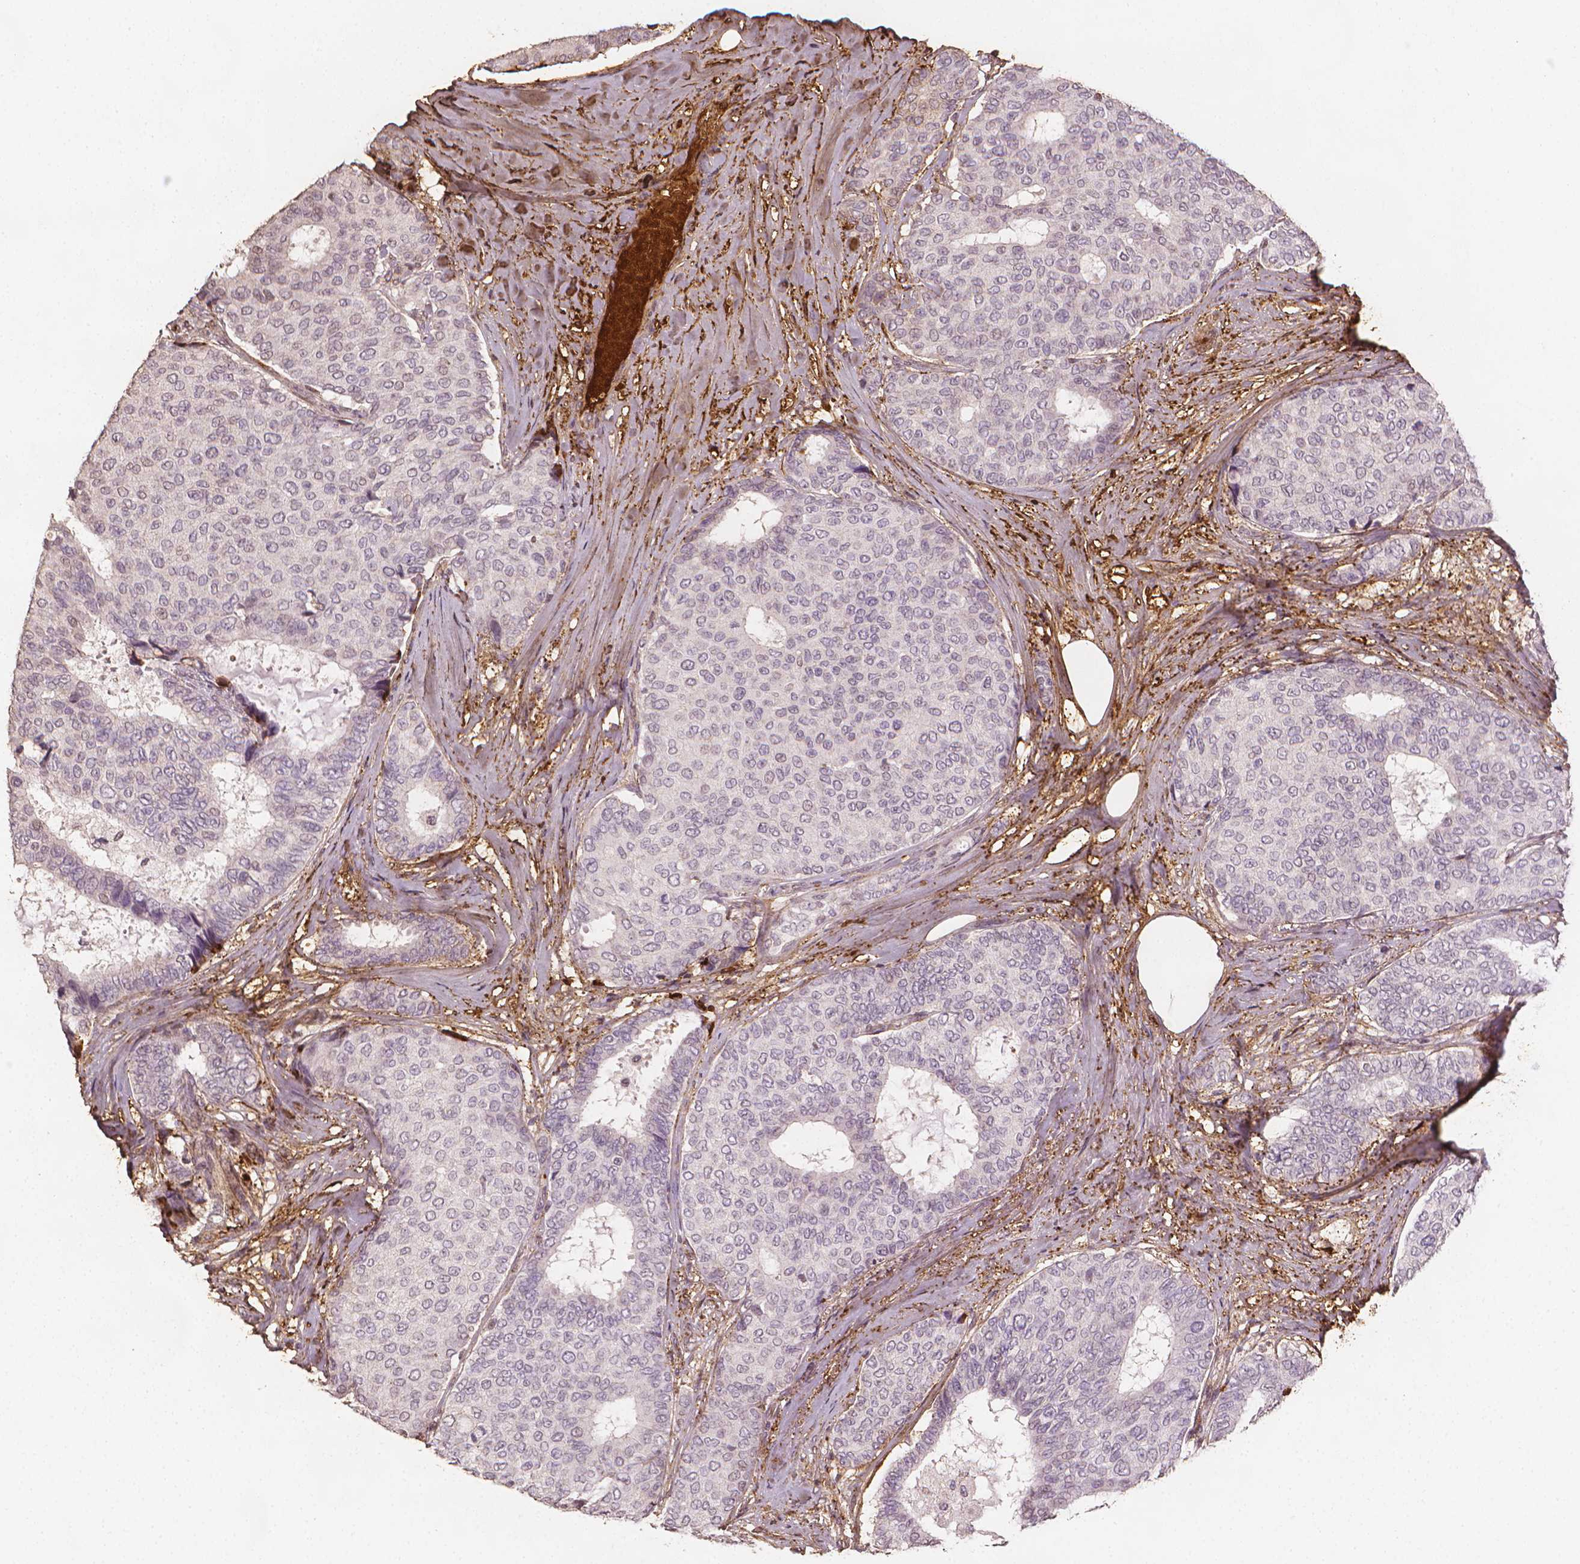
{"staining": {"intensity": "negative", "quantity": "none", "location": "none"}, "tissue": "breast cancer", "cell_type": "Tumor cells", "image_type": "cancer", "snomed": [{"axis": "morphology", "description": "Duct carcinoma"}, {"axis": "topography", "description": "Breast"}], "caption": "Histopathology image shows no protein expression in tumor cells of breast cancer (invasive ductal carcinoma) tissue.", "gene": "DCN", "patient": {"sex": "female", "age": 75}}